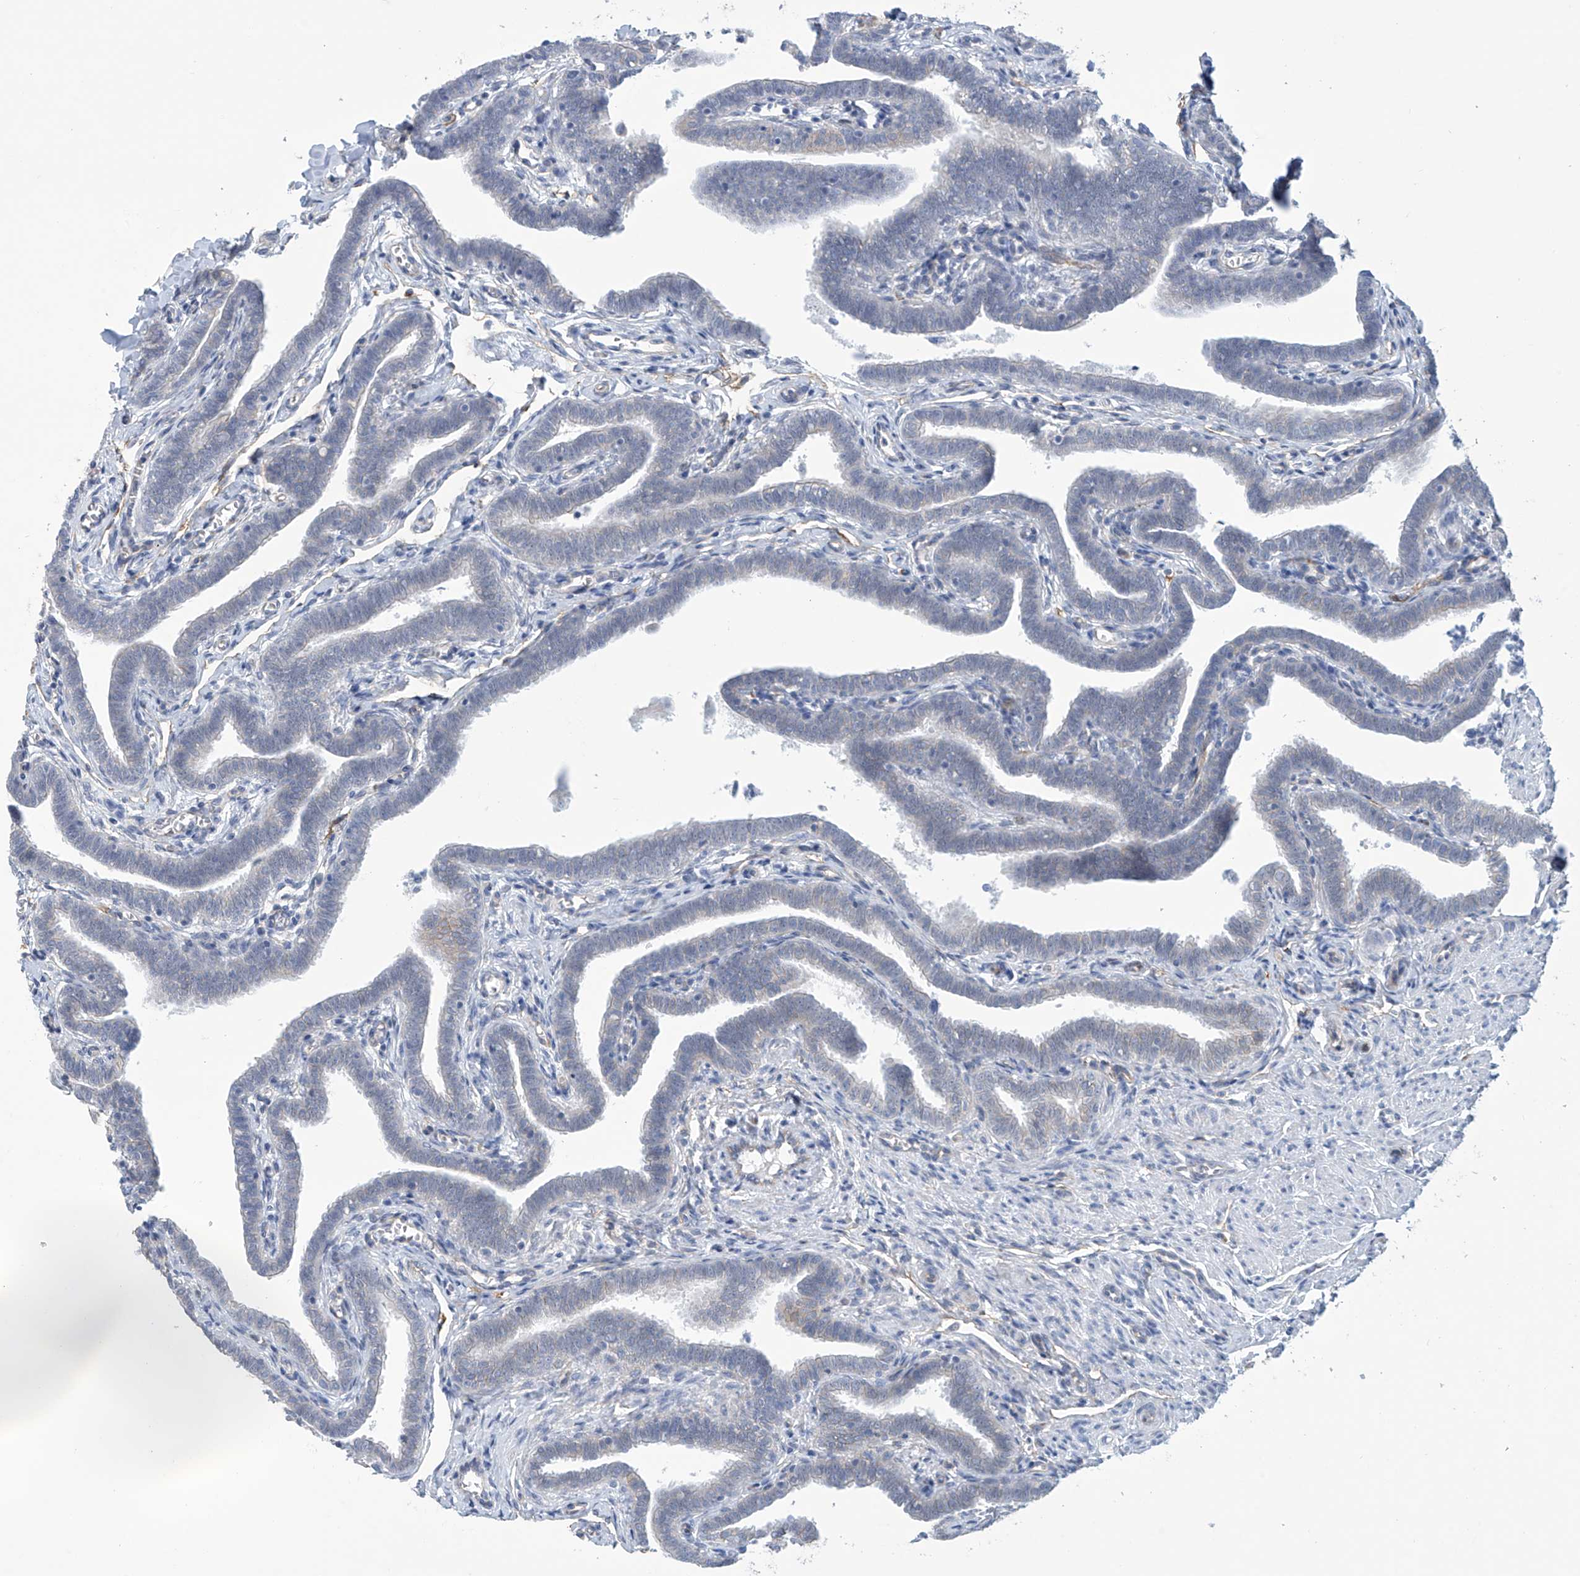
{"staining": {"intensity": "negative", "quantity": "none", "location": "none"}, "tissue": "fallopian tube", "cell_type": "Glandular cells", "image_type": "normal", "snomed": [{"axis": "morphology", "description": "Normal tissue, NOS"}, {"axis": "topography", "description": "Fallopian tube"}], "caption": "Histopathology image shows no protein positivity in glandular cells of unremarkable fallopian tube. (Brightfield microscopy of DAB immunohistochemistry at high magnification).", "gene": "ABHD13", "patient": {"sex": "female", "age": 36}}